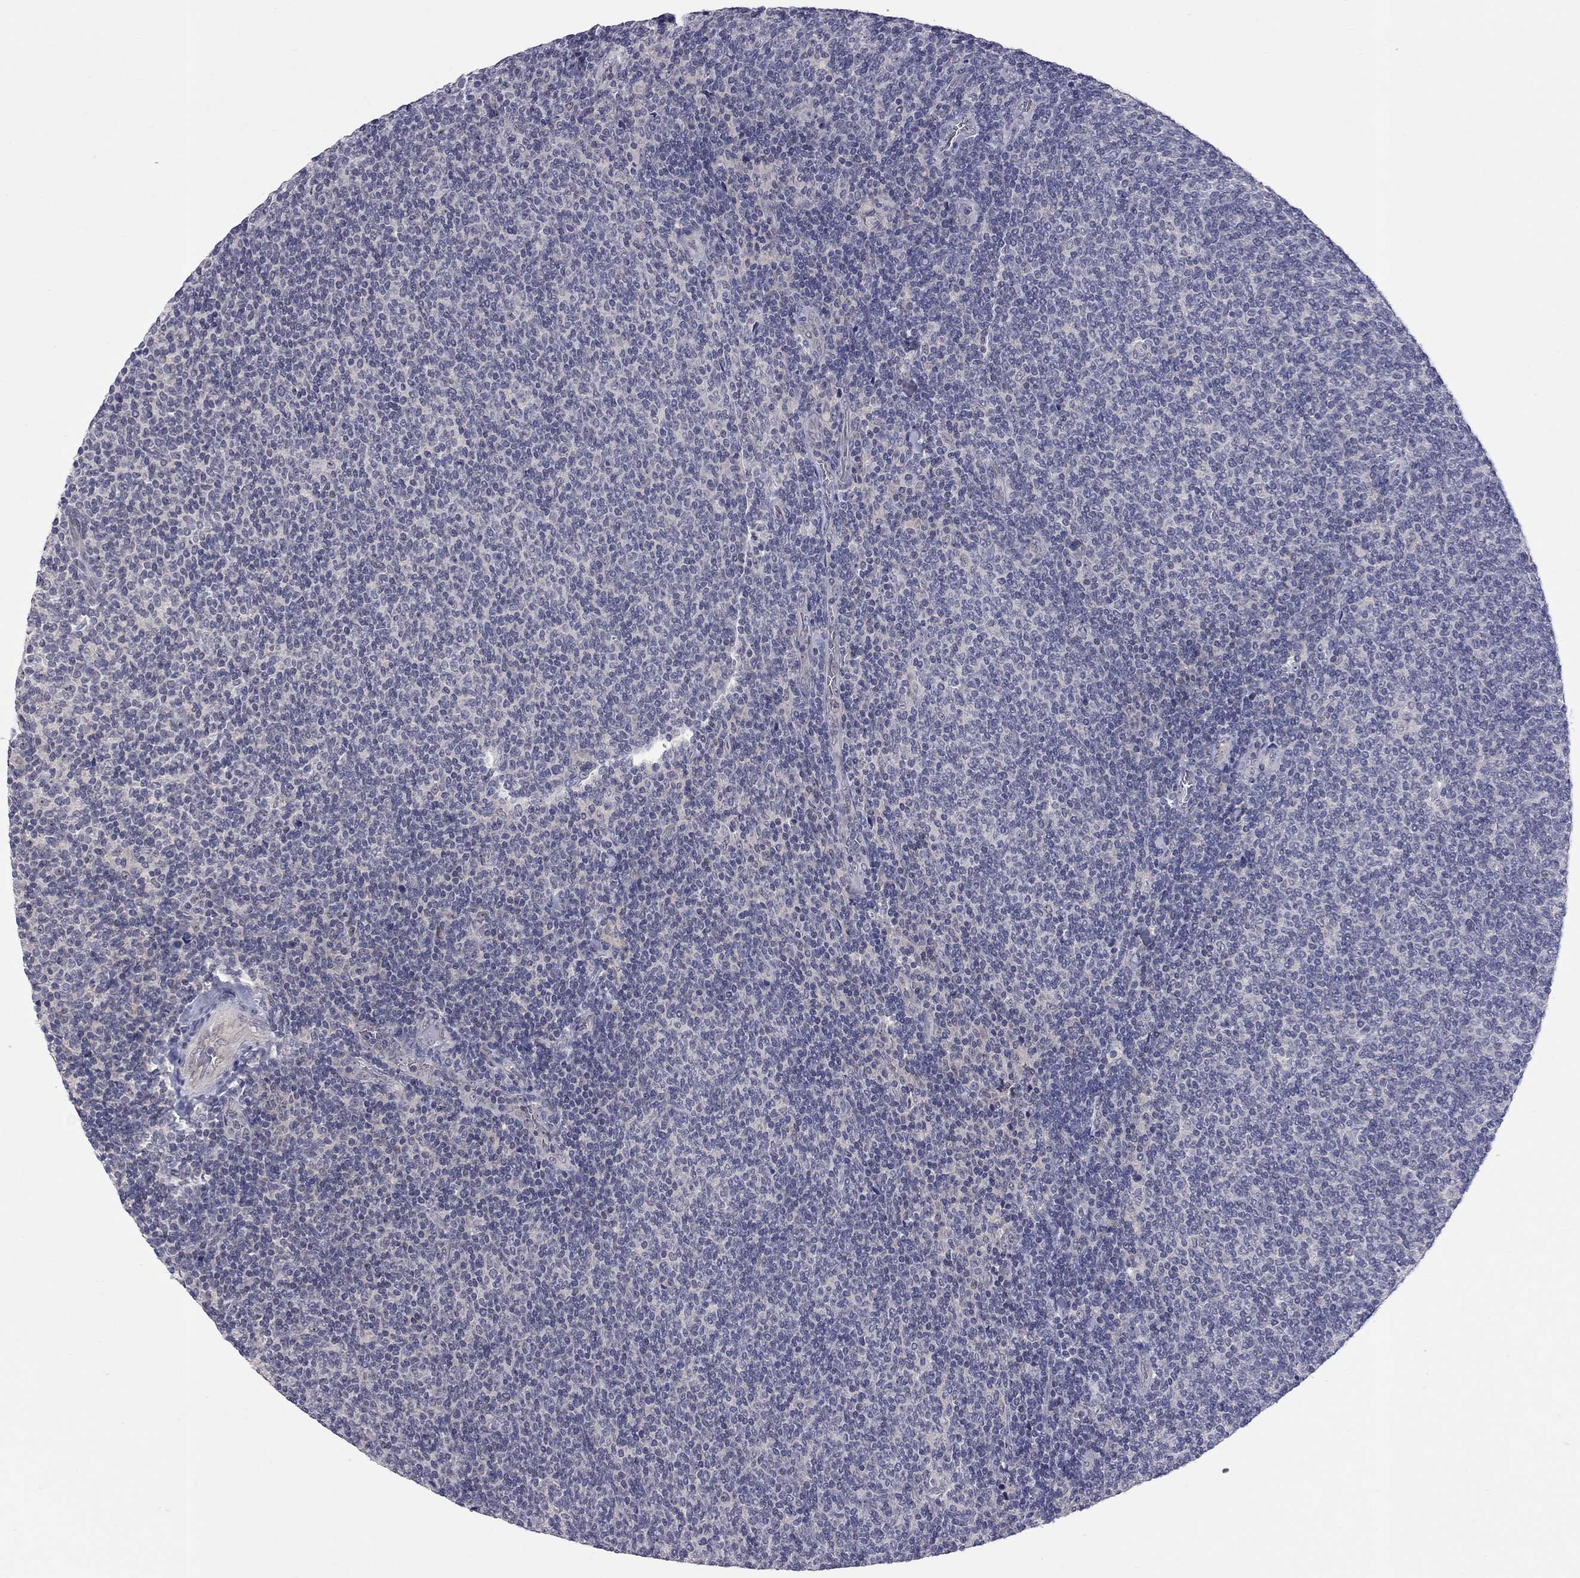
{"staining": {"intensity": "negative", "quantity": "none", "location": "none"}, "tissue": "lymphoma", "cell_type": "Tumor cells", "image_type": "cancer", "snomed": [{"axis": "morphology", "description": "Malignant lymphoma, non-Hodgkin's type, Low grade"}, {"axis": "topography", "description": "Lymph node"}], "caption": "Low-grade malignant lymphoma, non-Hodgkin's type stained for a protein using IHC demonstrates no staining tumor cells.", "gene": "SHOC2", "patient": {"sex": "male", "age": 52}}